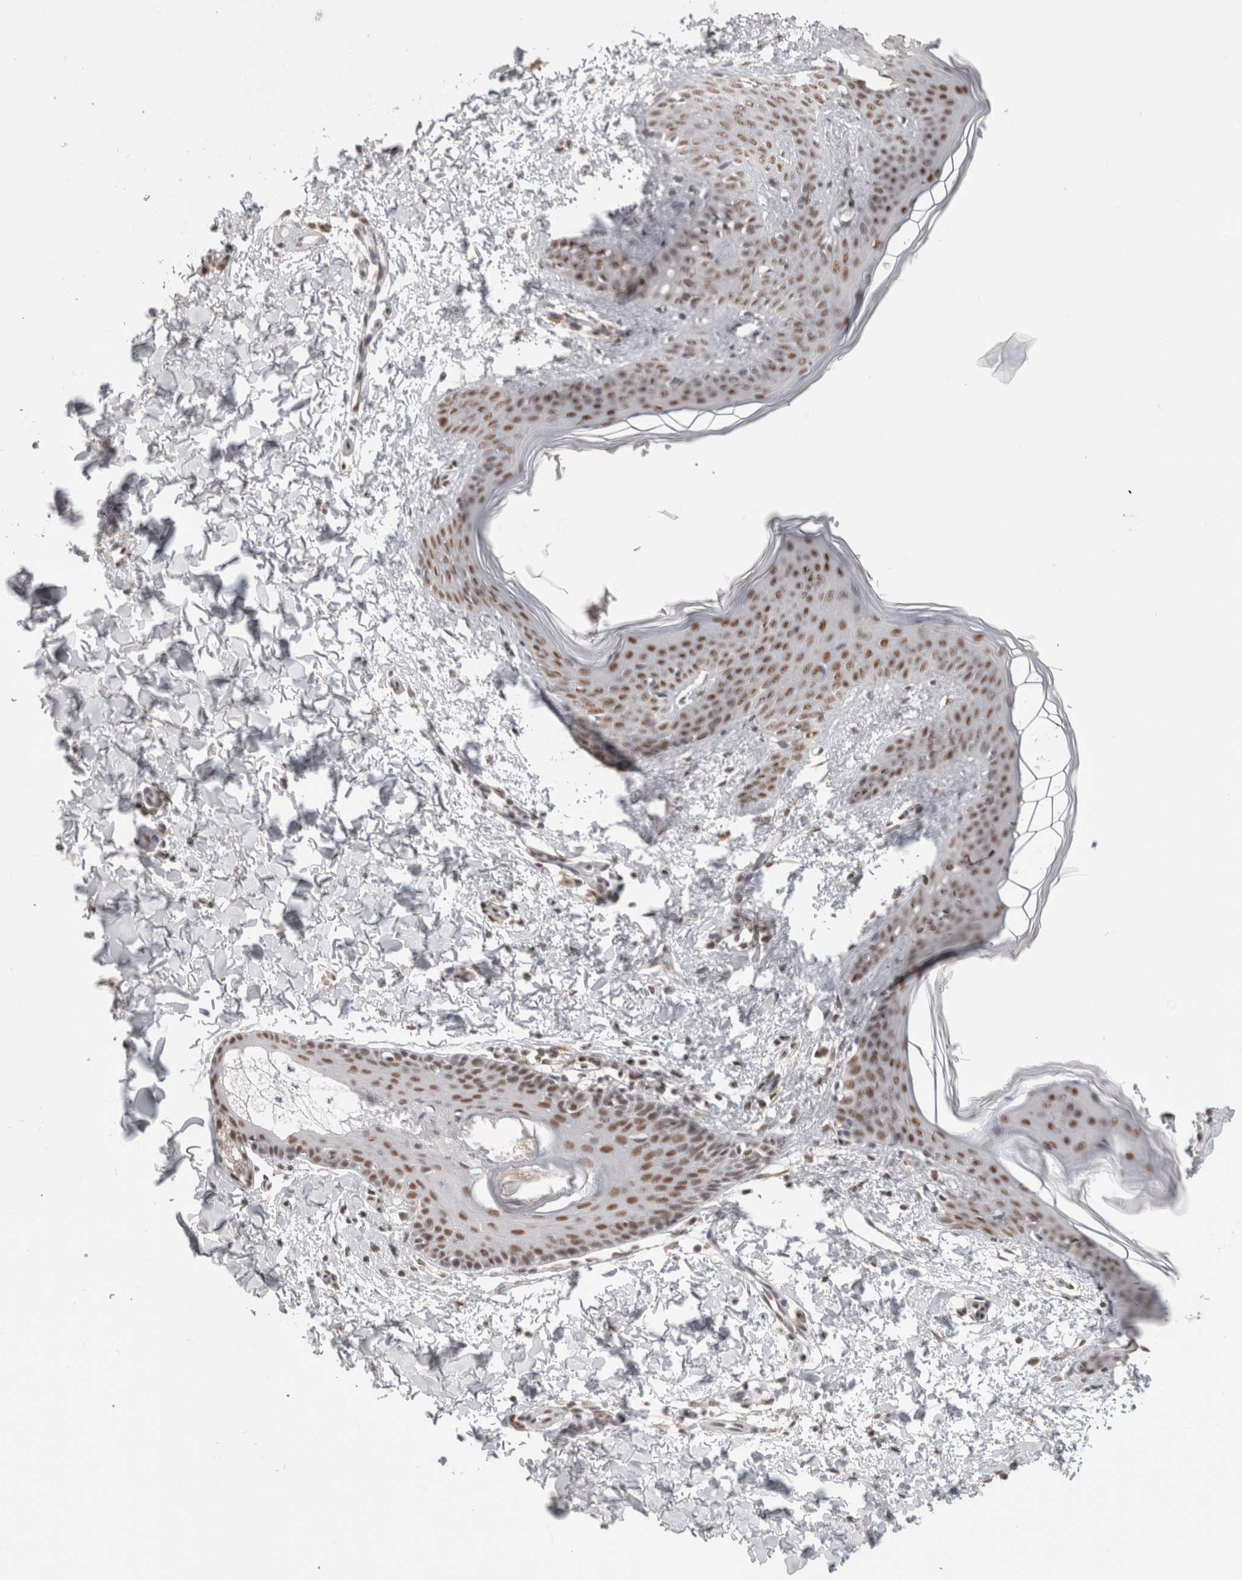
{"staining": {"intensity": "weak", "quantity": ">75%", "location": "nuclear"}, "tissue": "skin", "cell_type": "Fibroblasts", "image_type": "normal", "snomed": [{"axis": "morphology", "description": "Normal tissue, NOS"}, {"axis": "topography", "description": "Skin"}], "caption": "IHC (DAB) staining of unremarkable skin reveals weak nuclear protein staining in approximately >75% of fibroblasts.", "gene": "ZNF830", "patient": {"sex": "female", "age": 17}}